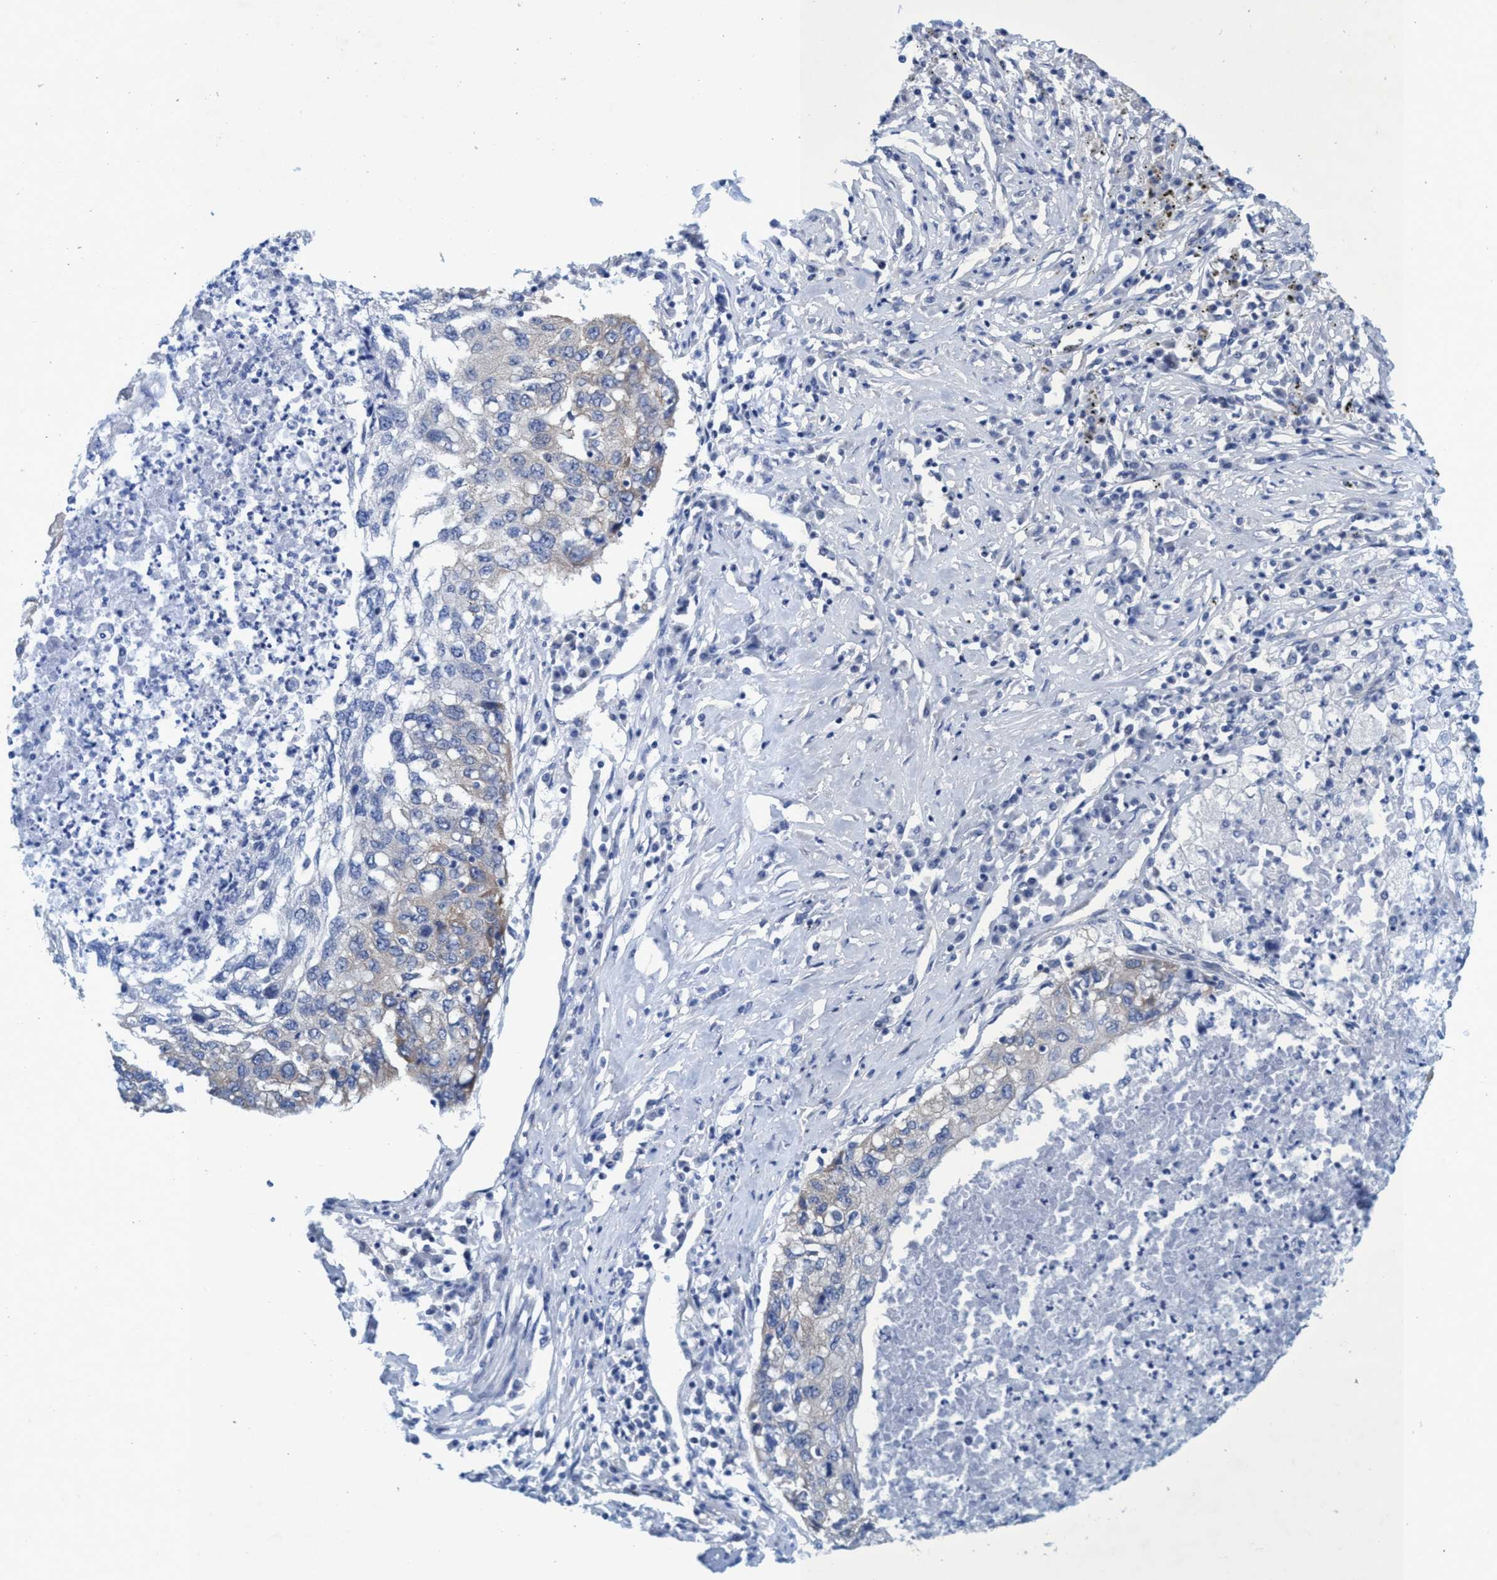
{"staining": {"intensity": "weak", "quantity": "<25%", "location": "cytoplasmic/membranous"}, "tissue": "lung cancer", "cell_type": "Tumor cells", "image_type": "cancer", "snomed": [{"axis": "morphology", "description": "Squamous cell carcinoma, NOS"}, {"axis": "topography", "description": "Lung"}], "caption": "Human lung squamous cell carcinoma stained for a protein using IHC reveals no staining in tumor cells.", "gene": "R3HCC1", "patient": {"sex": "female", "age": 63}}